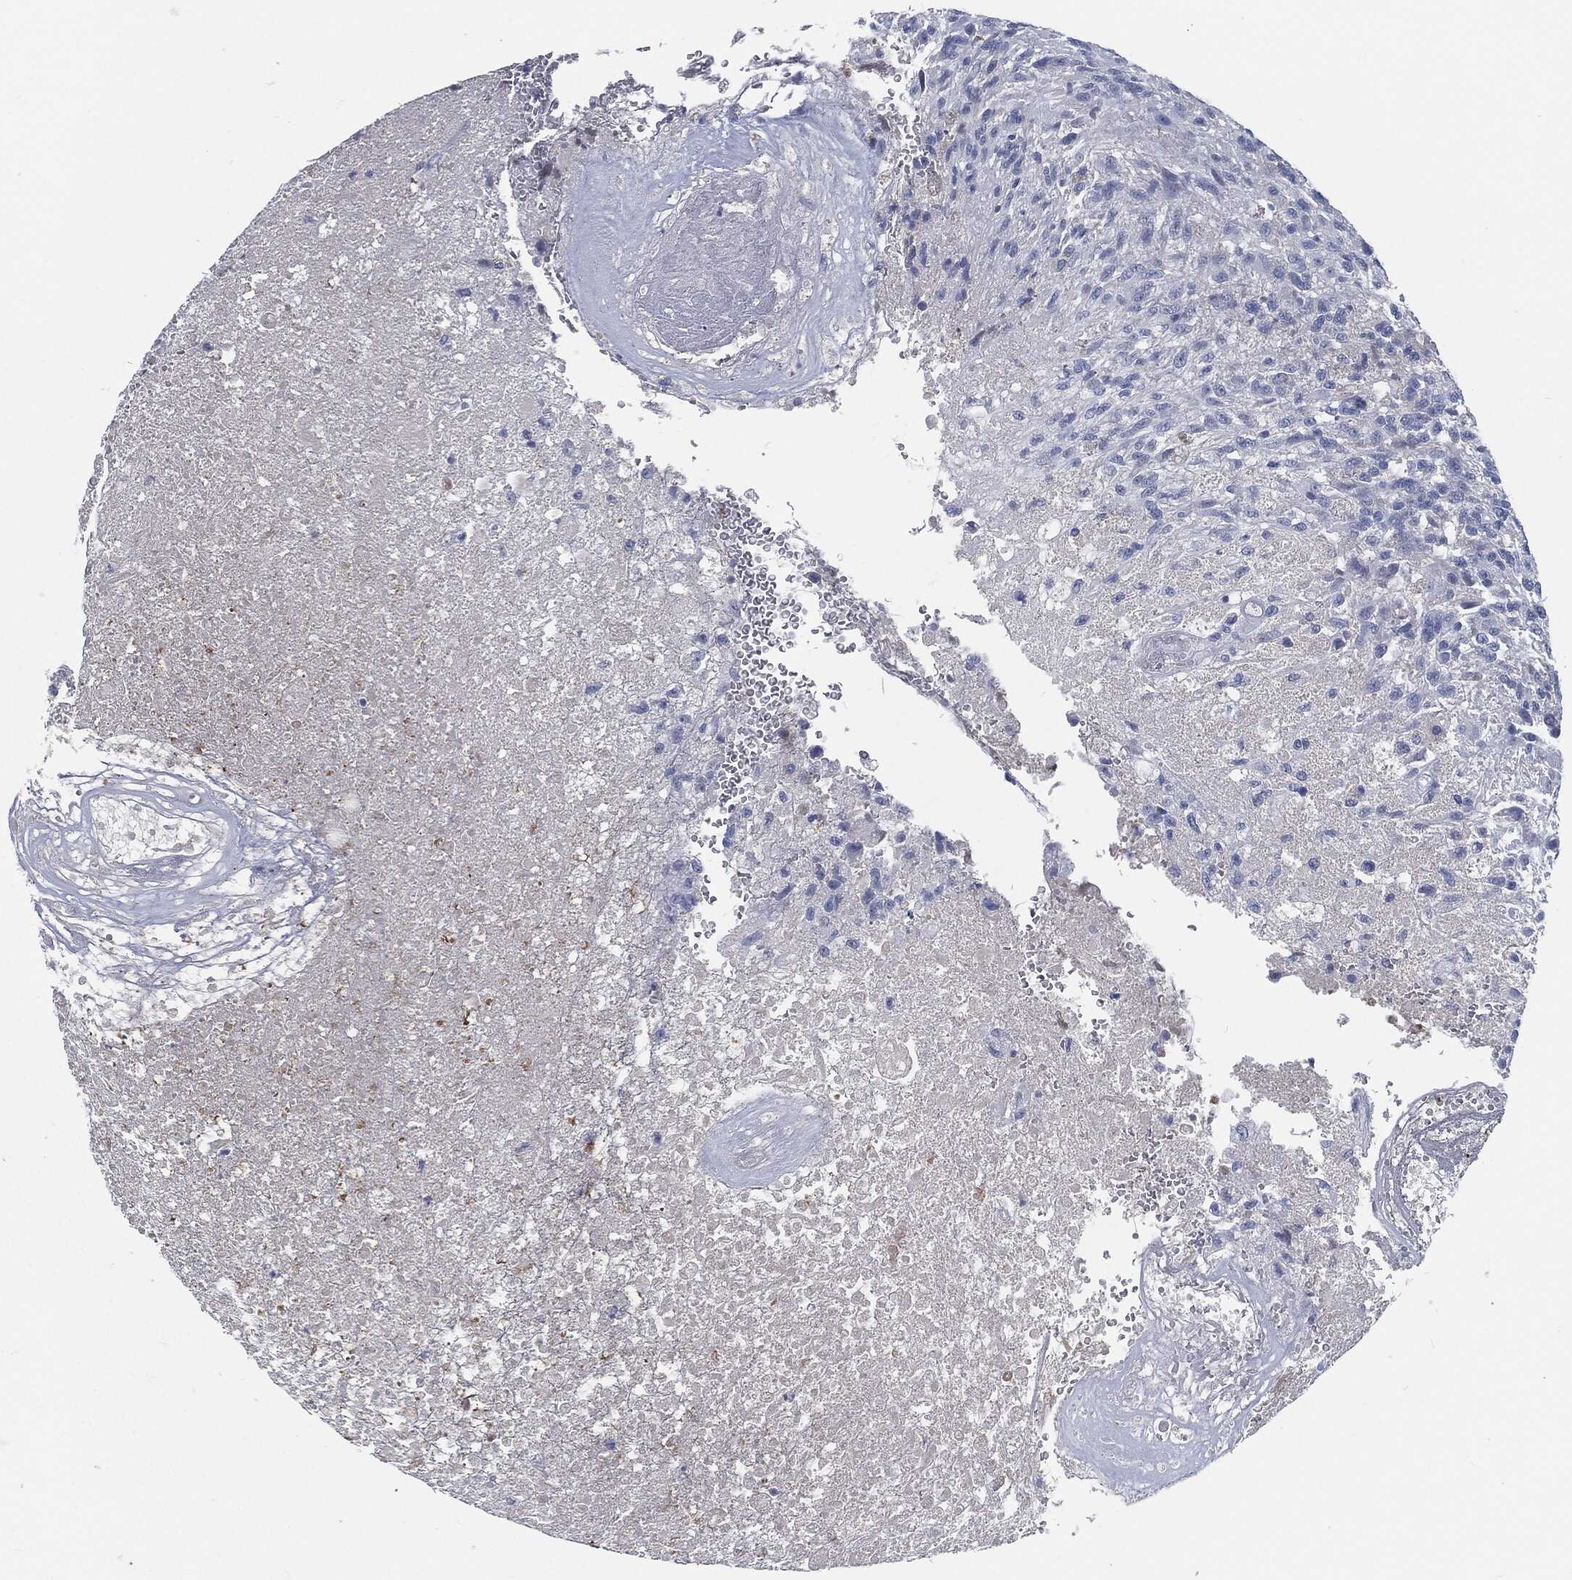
{"staining": {"intensity": "negative", "quantity": "none", "location": "none"}, "tissue": "glioma", "cell_type": "Tumor cells", "image_type": "cancer", "snomed": [{"axis": "morphology", "description": "Glioma, malignant, High grade"}, {"axis": "topography", "description": "Brain"}], "caption": "This micrograph is of high-grade glioma (malignant) stained with immunohistochemistry (IHC) to label a protein in brown with the nuclei are counter-stained blue. There is no positivity in tumor cells.", "gene": "MST1", "patient": {"sex": "male", "age": 56}}